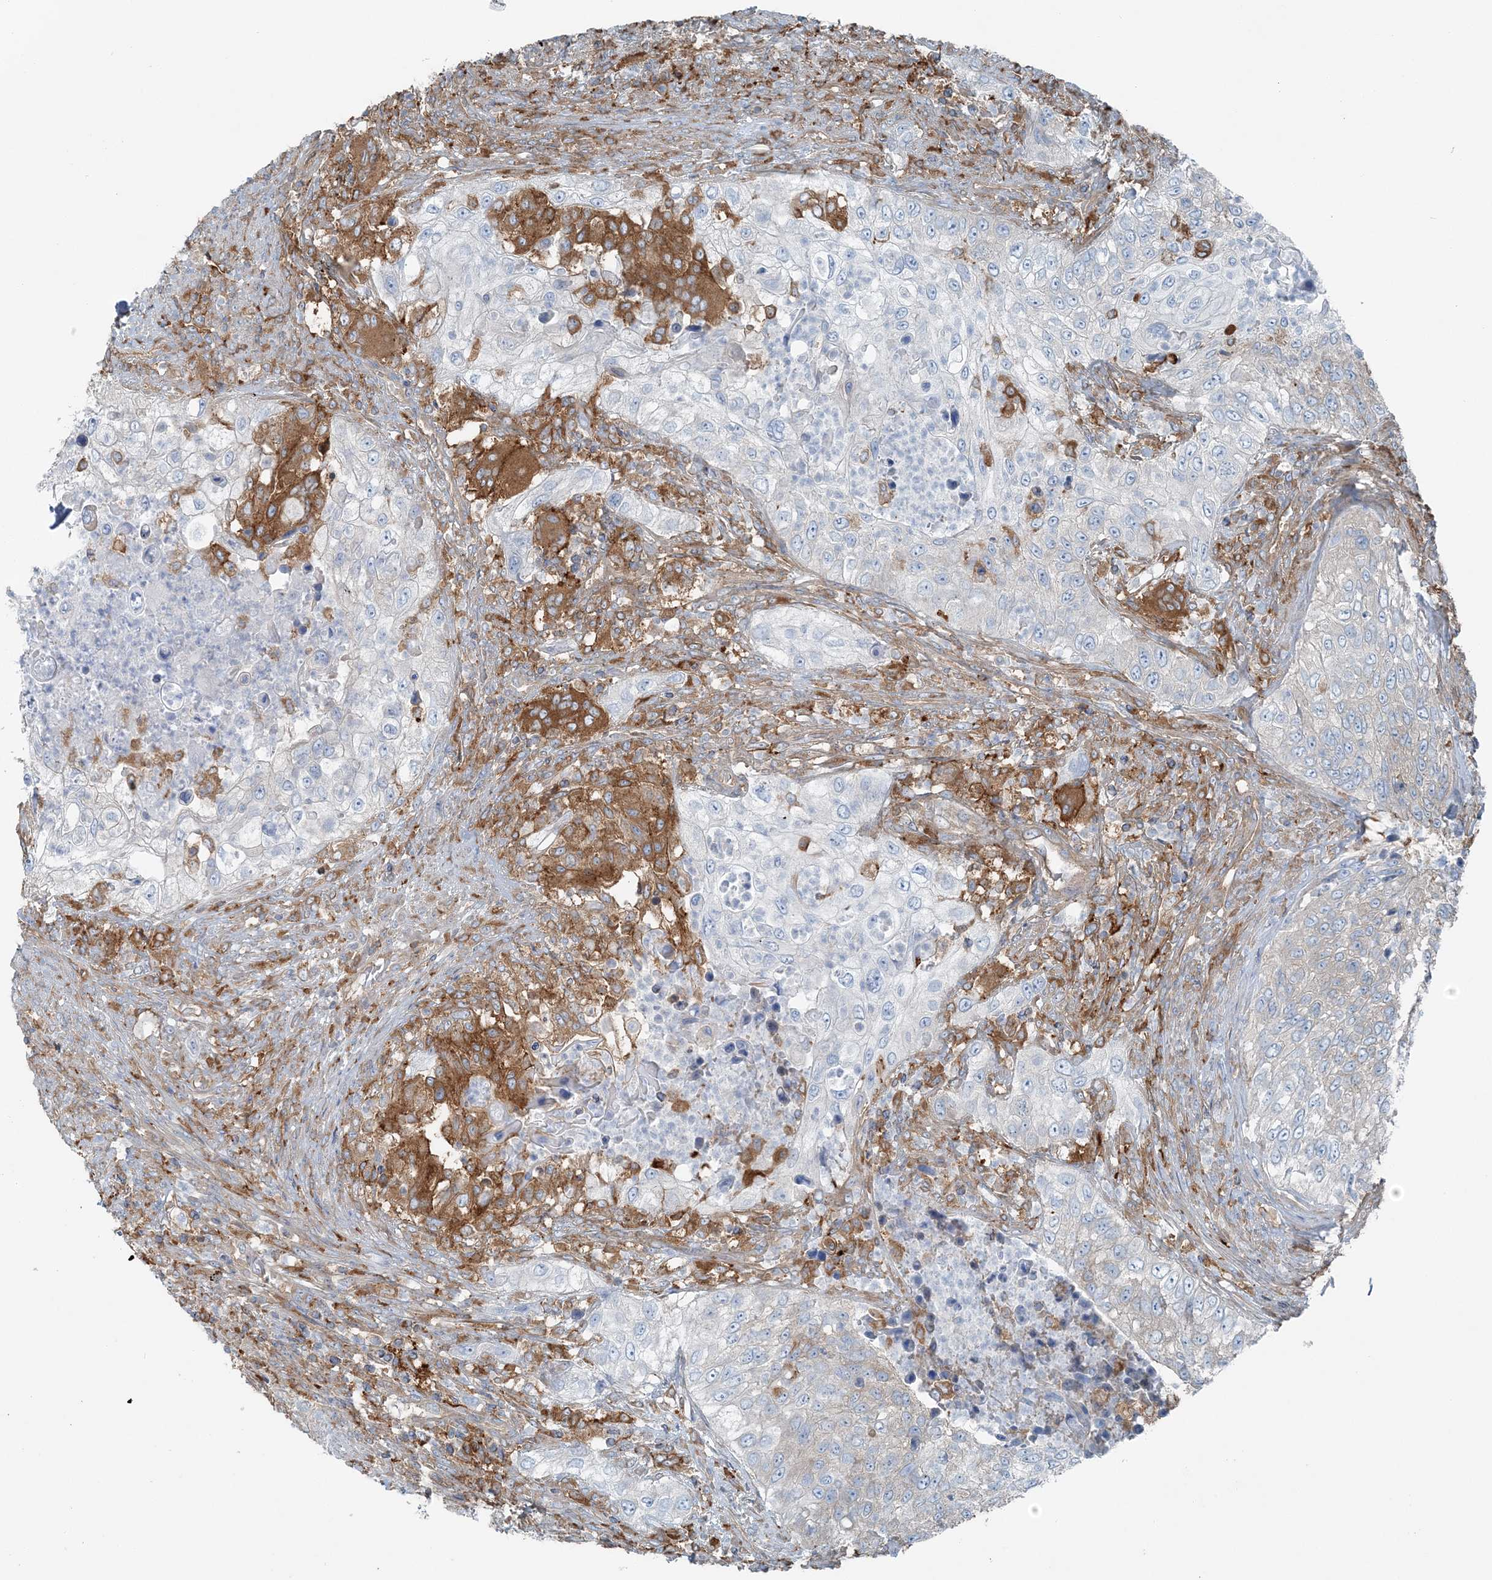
{"staining": {"intensity": "moderate", "quantity": "<25%", "location": "cytoplasmic/membranous"}, "tissue": "urothelial cancer", "cell_type": "Tumor cells", "image_type": "cancer", "snomed": [{"axis": "morphology", "description": "Urothelial carcinoma, High grade"}, {"axis": "topography", "description": "Urinary bladder"}], "caption": "Immunohistochemical staining of human high-grade urothelial carcinoma exhibits low levels of moderate cytoplasmic/membranous staining in approximately <25% of tumor cells. The staining was performed using DAB (3,3'-diaminobenzidine) to visualize the protein expression in brown, while the nuclei were stained in blue with hematoxylin (Magnification: 20x).", "gene": "SNX2", "patient": {"sex": "female", "age": 60}}